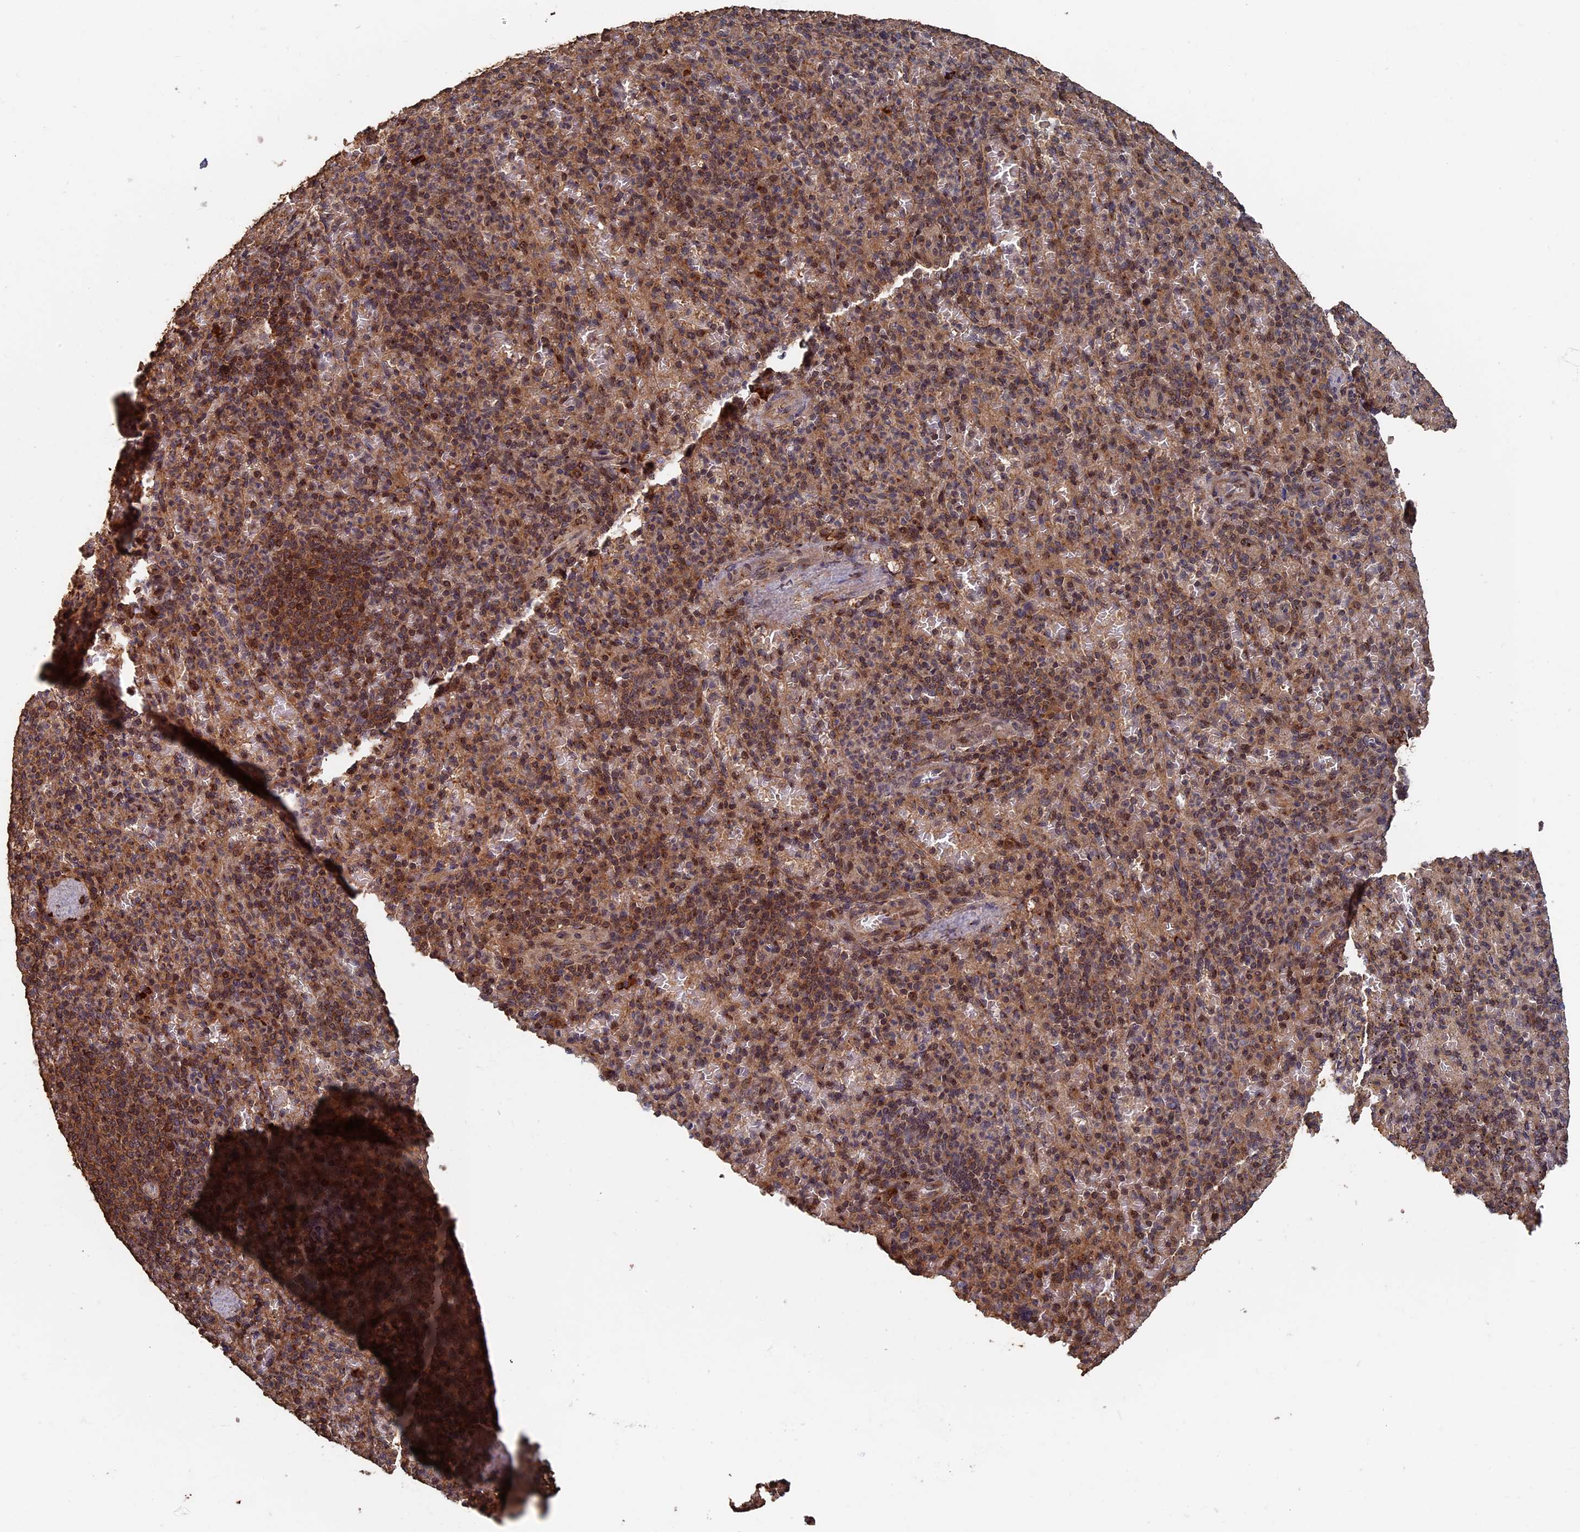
{"staining": {"intensity": "weak", "quantity": "25%-75%", "location": "nuclear"}, "tissue": "spleen", "cell_type": "Cells in red pulp", "image_type": "normal", "snomed": [{"axis": "morphology", "description": "Normal tissue, NOS"}, {"axis": "topography", "description": "Spleen"}], "caption": "Normal spleen was stained to show a protein in brown. There is low levels of weak nuclear expression in about 25%-75% of cells in red pulp. (IHC, brightfield microscopy, high magnification).", "gene": "RASGRF1", "patient": {"sex": "female", "age": 74}}